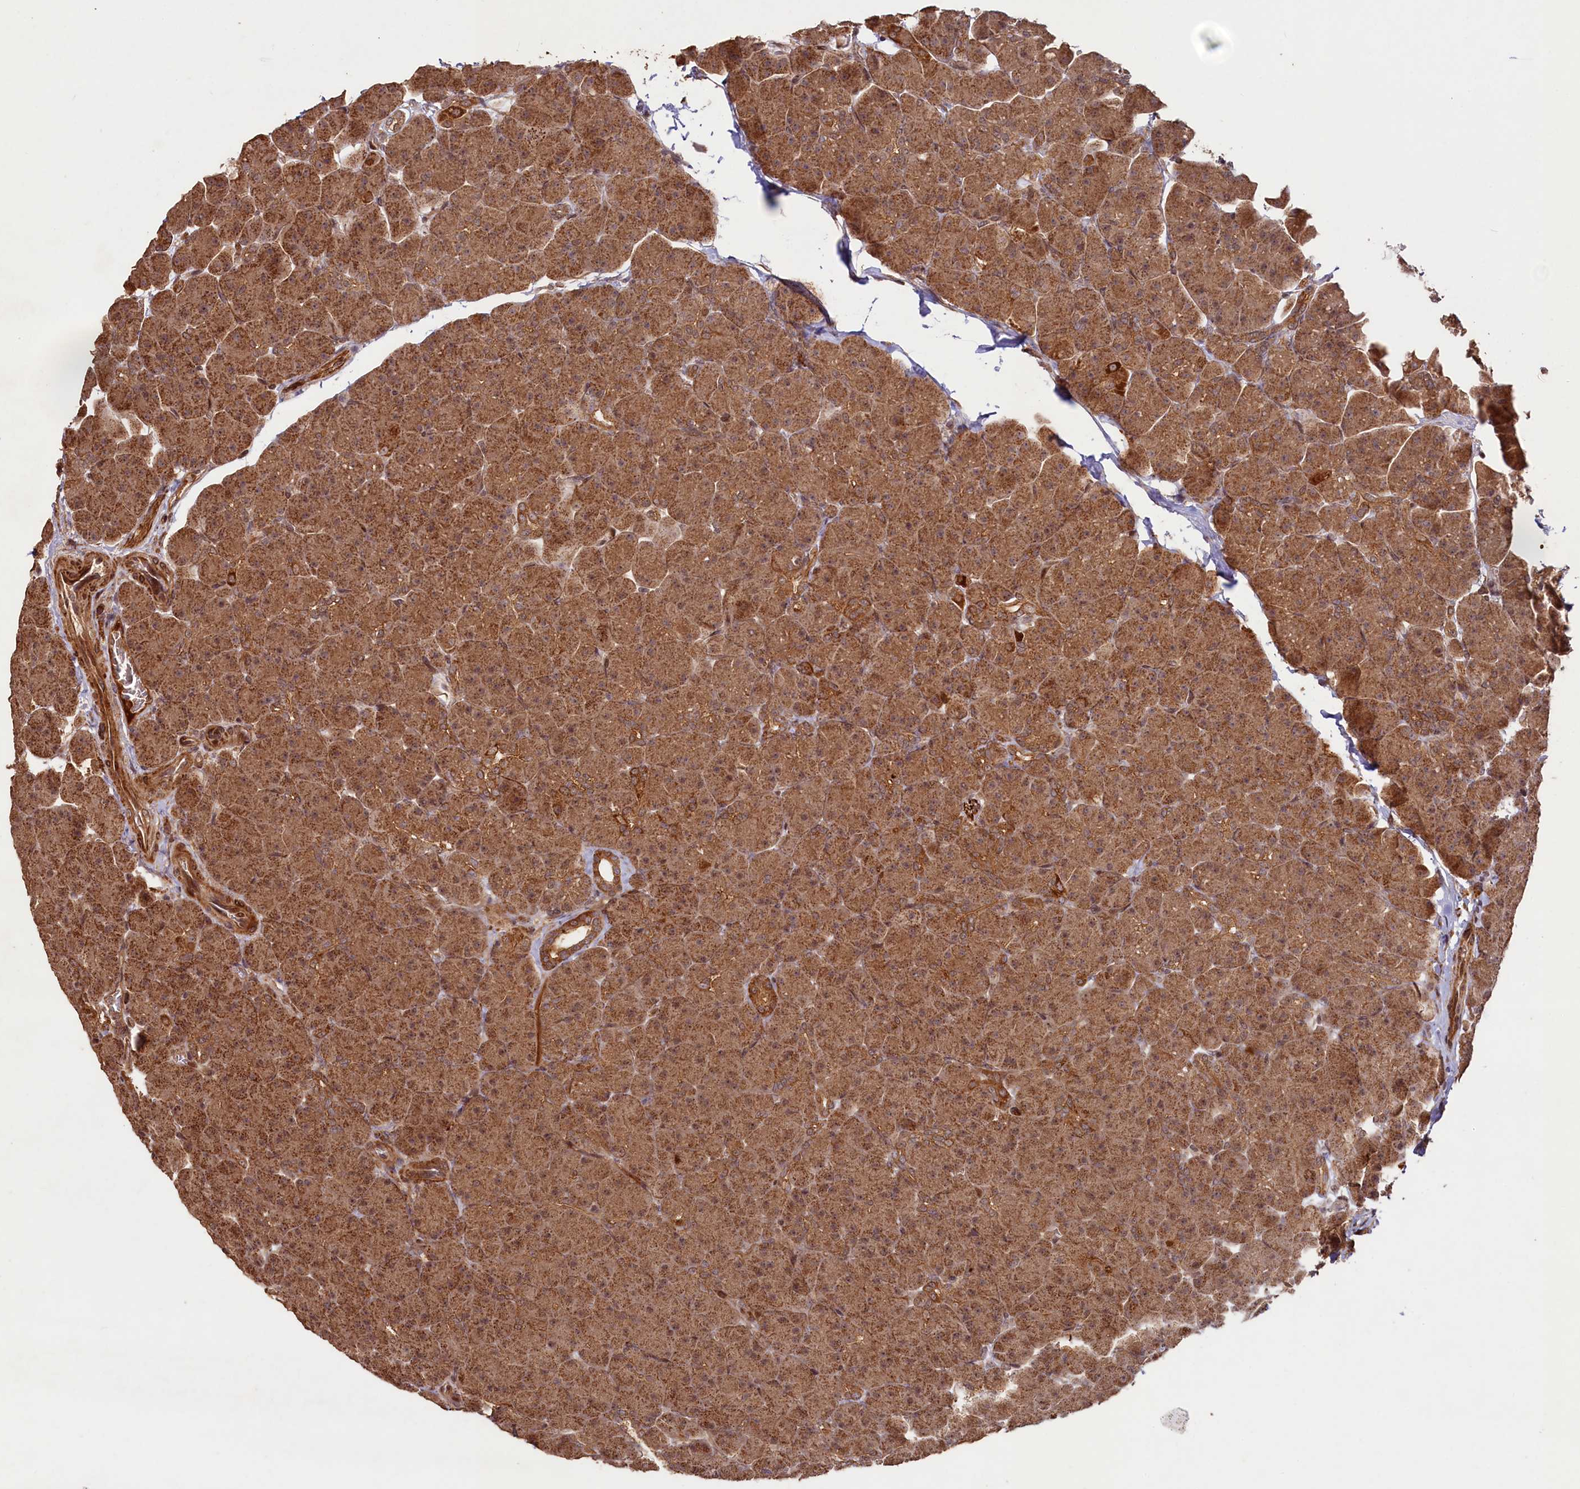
{"staining": {"intensity": "moderate", "quantity": ">75%", "location": "cytoplasmic/membranous"}, "tissue": "pancreas", "cell_type": "Exocrine glandular cells", "image_type": "normal", "snomed": [{"axis": "morphology", "description": "Normal tissue, NOS"}, {"axis": "topography", "description": "Pancreas"}], "caption": "An IHC micrograph of normal tissue is shown. Protein staining in brown labels moderate cytoplasmic/membranous positivity in pancreas within exocrine glandular cells.", "gene": "SHPRH", "patient": {"sex": "male", "age": 66}}